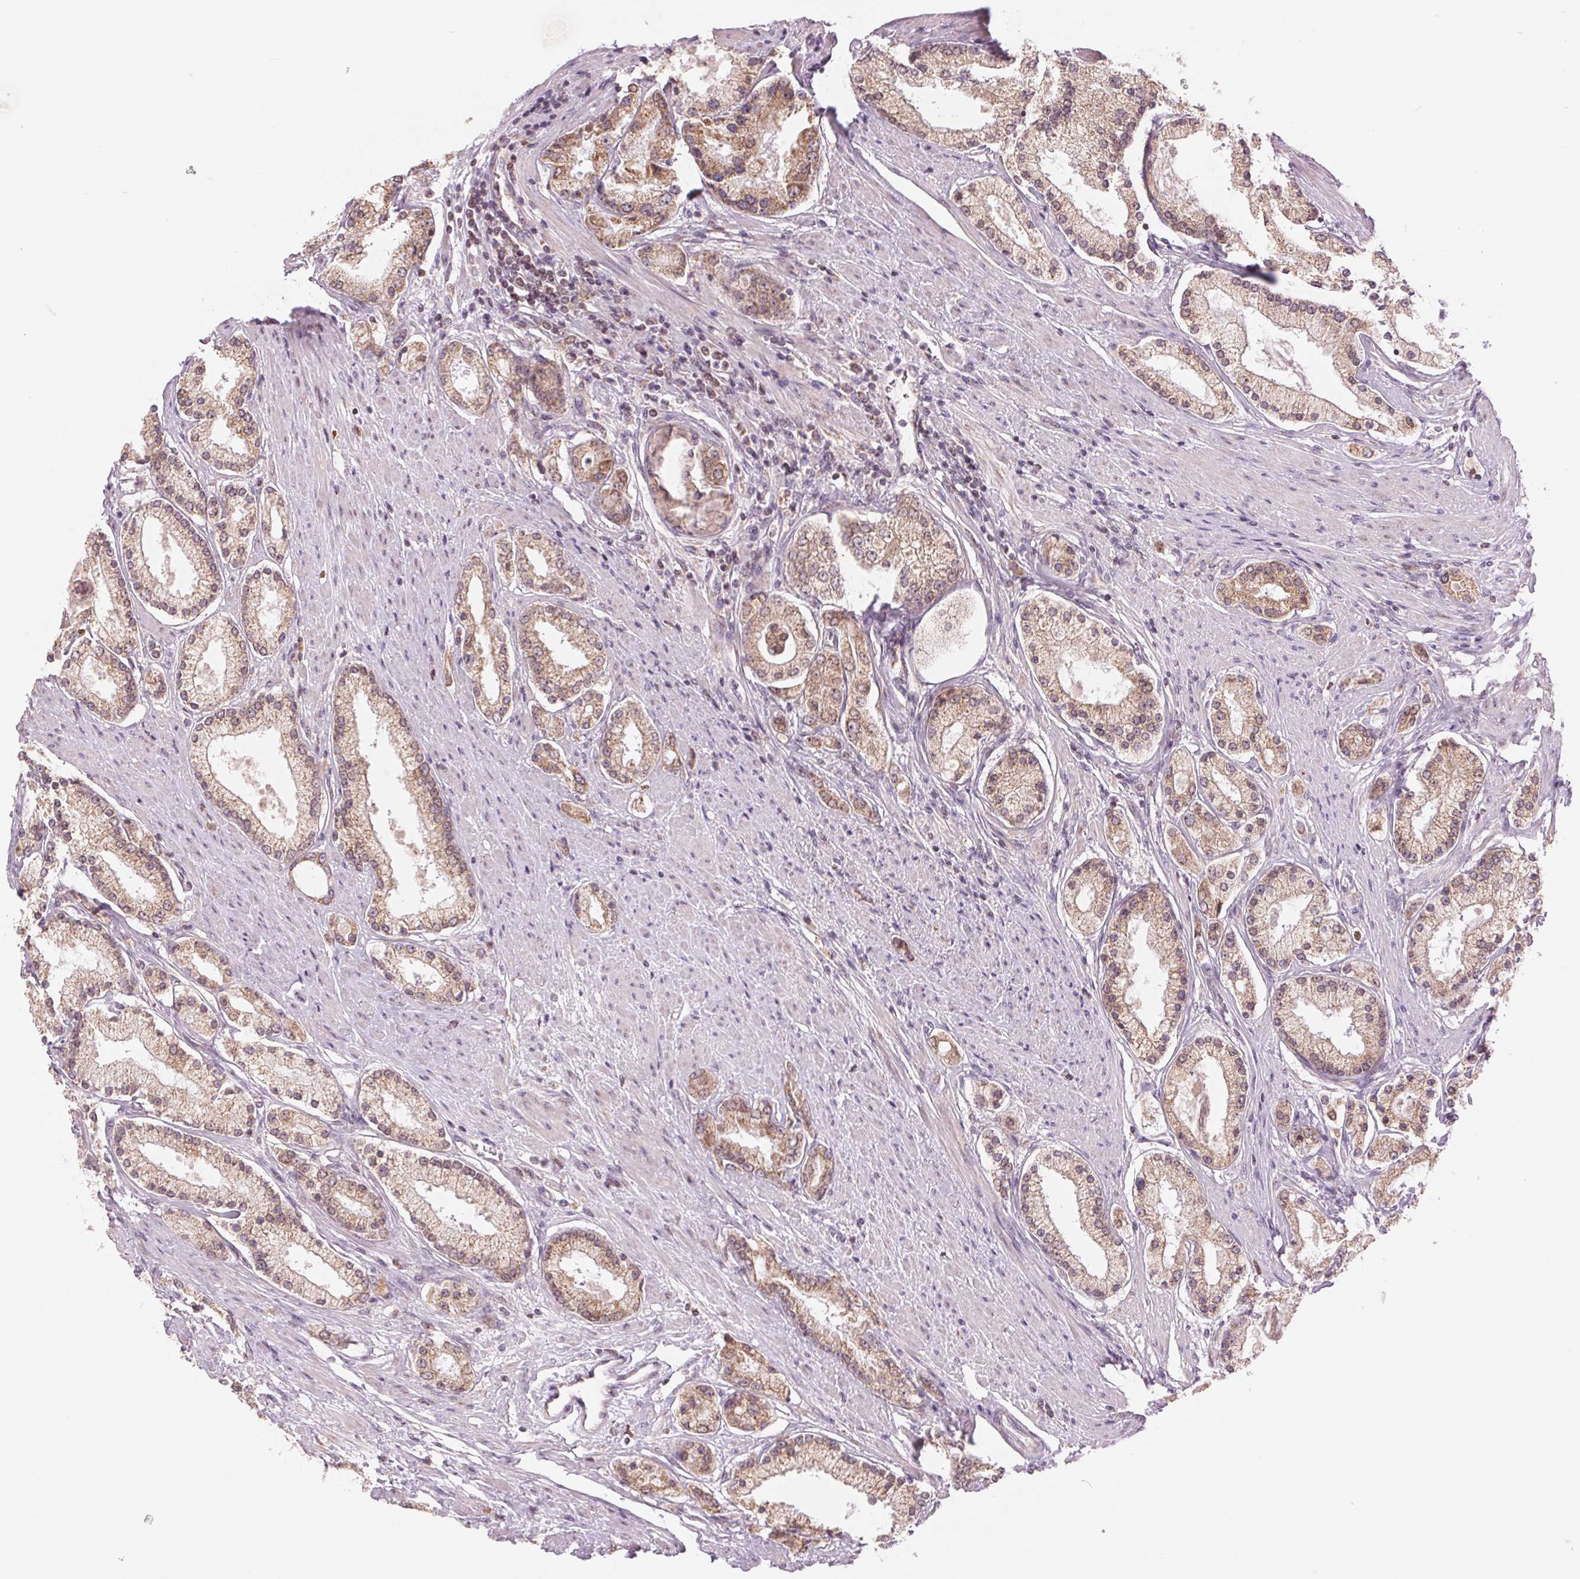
{"staining": {"intensity": "moderate", "quantity": ">75%", "location": "cytoplasmic/membranous"}, "tissue": "prostate cancer", "cell_type": "Tumor cells", "image_type": "cancer", "snomed": [{"axis": "morphology", "description": "Adenocarcinoma, High grade"}, {"axis": "topography", "description": "Prostate"}], "caption": "DAB immunohistochemical staining of prostate adenocarcinoma (high-grade) shows moderate cytoplasmic/membranous protein positivity in approximately >75% of tumor cells.", "gene": "TECR", "patient": {"sex": "male", "age": 67}}